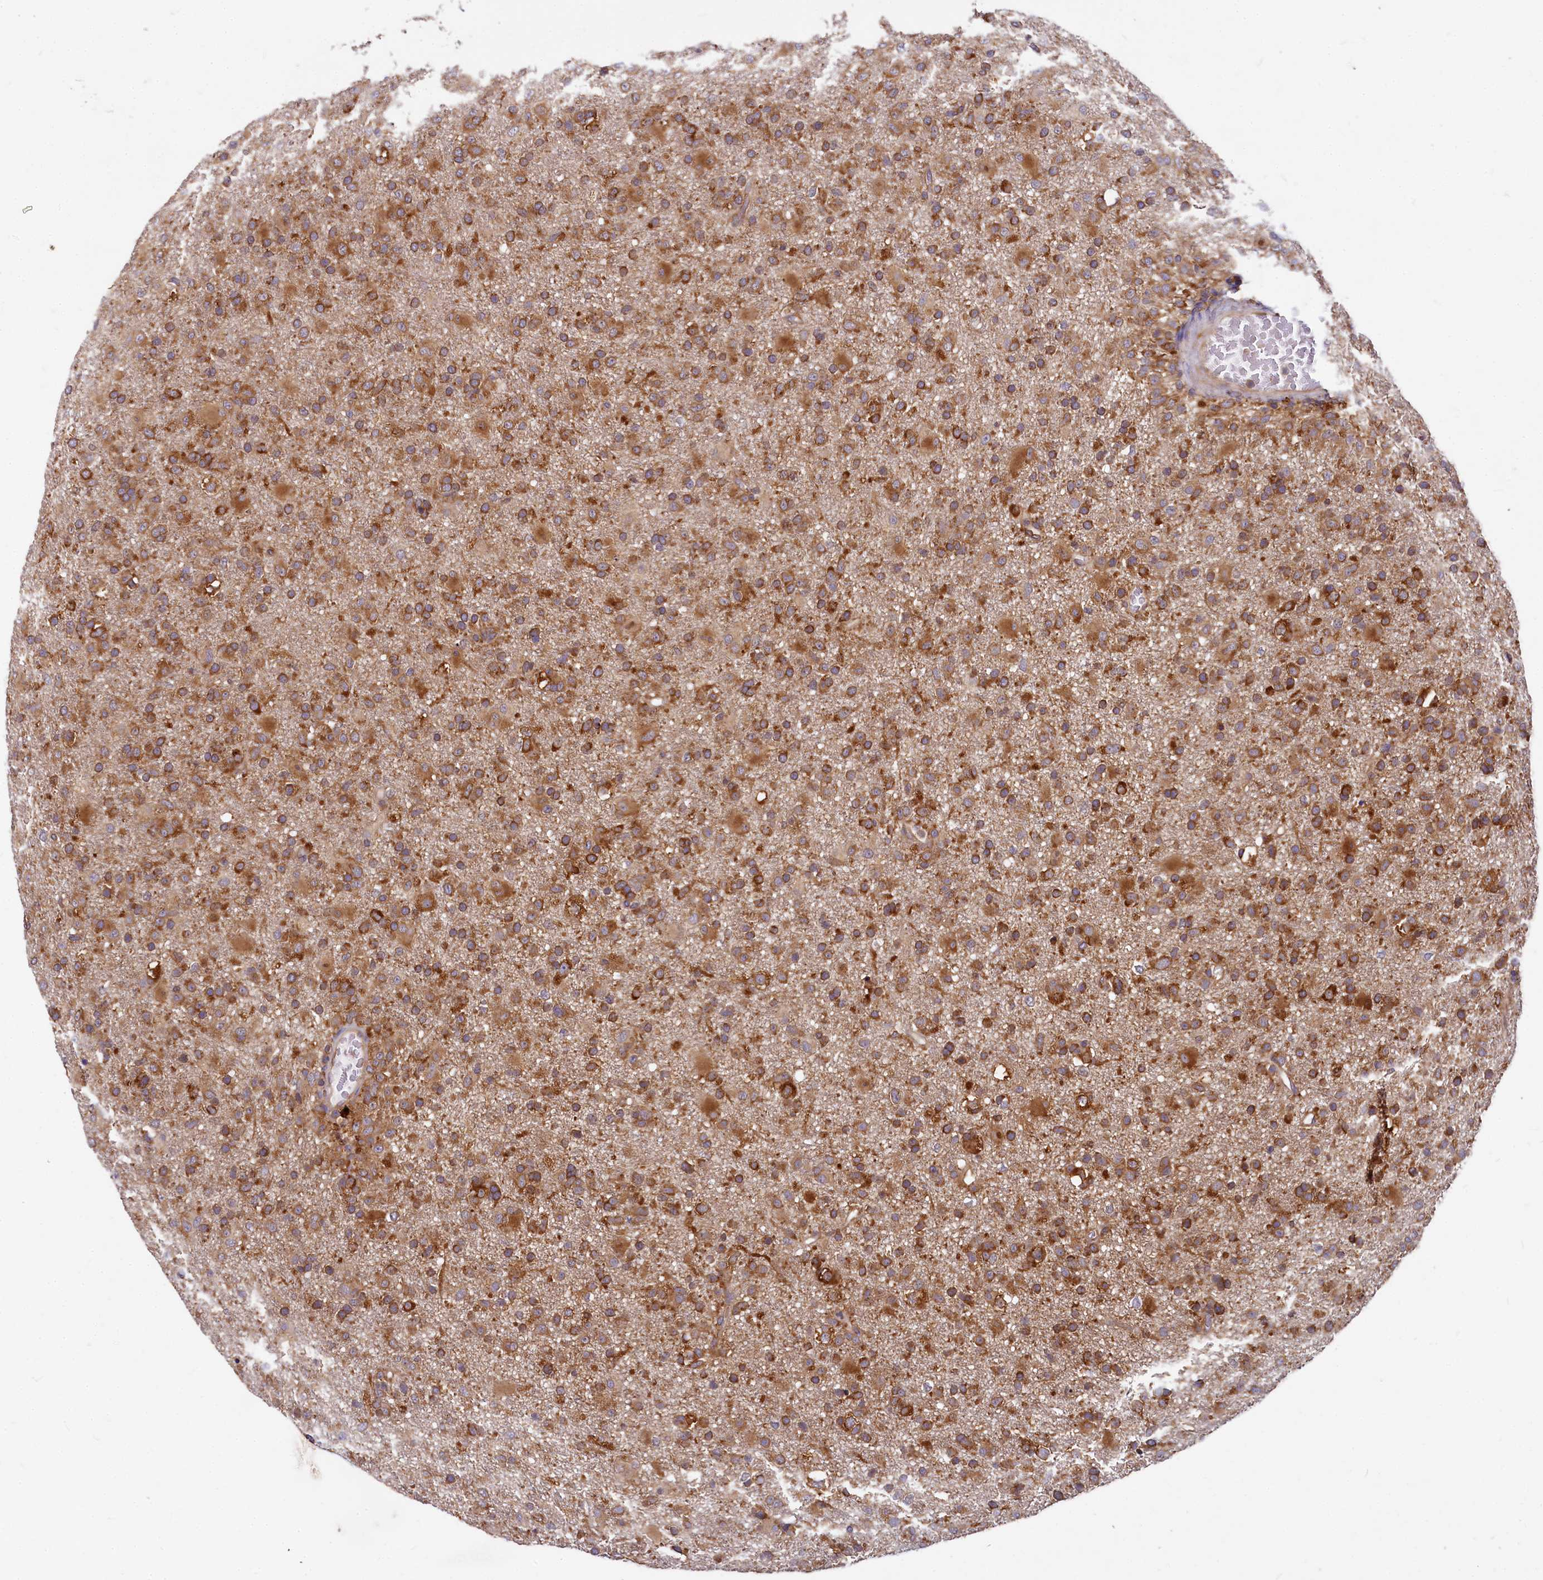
{"staining": {"intensity": "moderate", "quantity": ">75%", "location": "cytoplasmic/membranous"}, "tissue": "glioma", "cell_type": "Tumor cells", "image_type": "cancer", "snomed": [{"axis": "morphology", "description": "Glioma, malignant, Low grade"}, {"axis": "topography", "description": "Brain"}], "caption": "Malignant low-grade glioma stained for a protein (brown) demonstrates moderate cytoplasmic/membranous positive staining in approximately >75% of tumor cells.", "gene": "EIF2B2", "patient": {"sex": "male", "age": 65}}